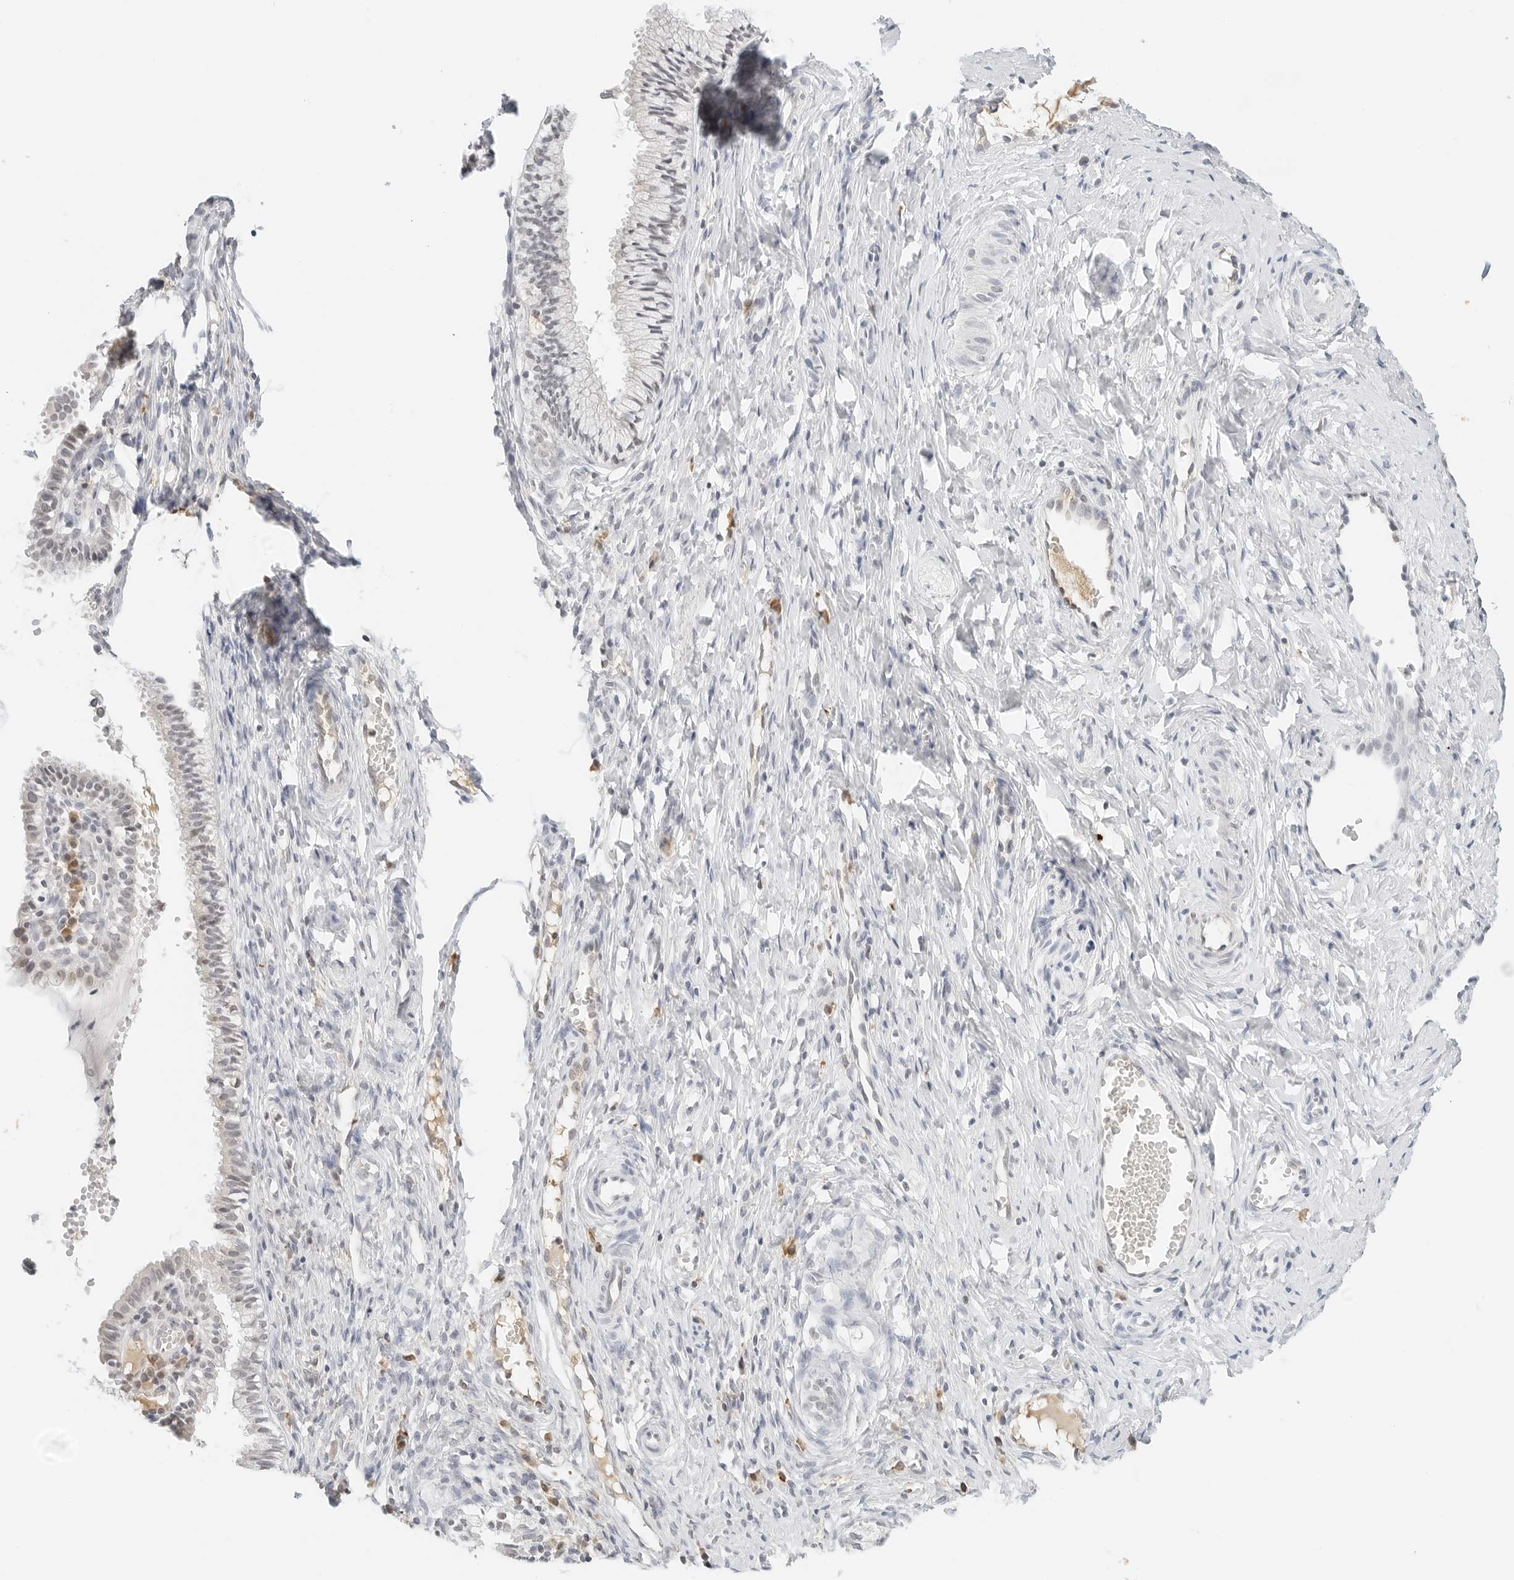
{"staining": {"intensity": "negative", "quantity": "none", "location": "none"}, "tissue": "cervix", "cell_type": "Glandular cells", "image_type": "normal", "snomed": [{"axis": "morphology", "description": "Normal tissue, NOS"}, {"axis": "topography", "description": "Cervix"}], "caption": "DAB immunohistochemical staining of unremarkable human cervix exhibits no significant staining in glandular cells.", "gene": "NEO1", "patient": {"sex": "female", "age": 27}}